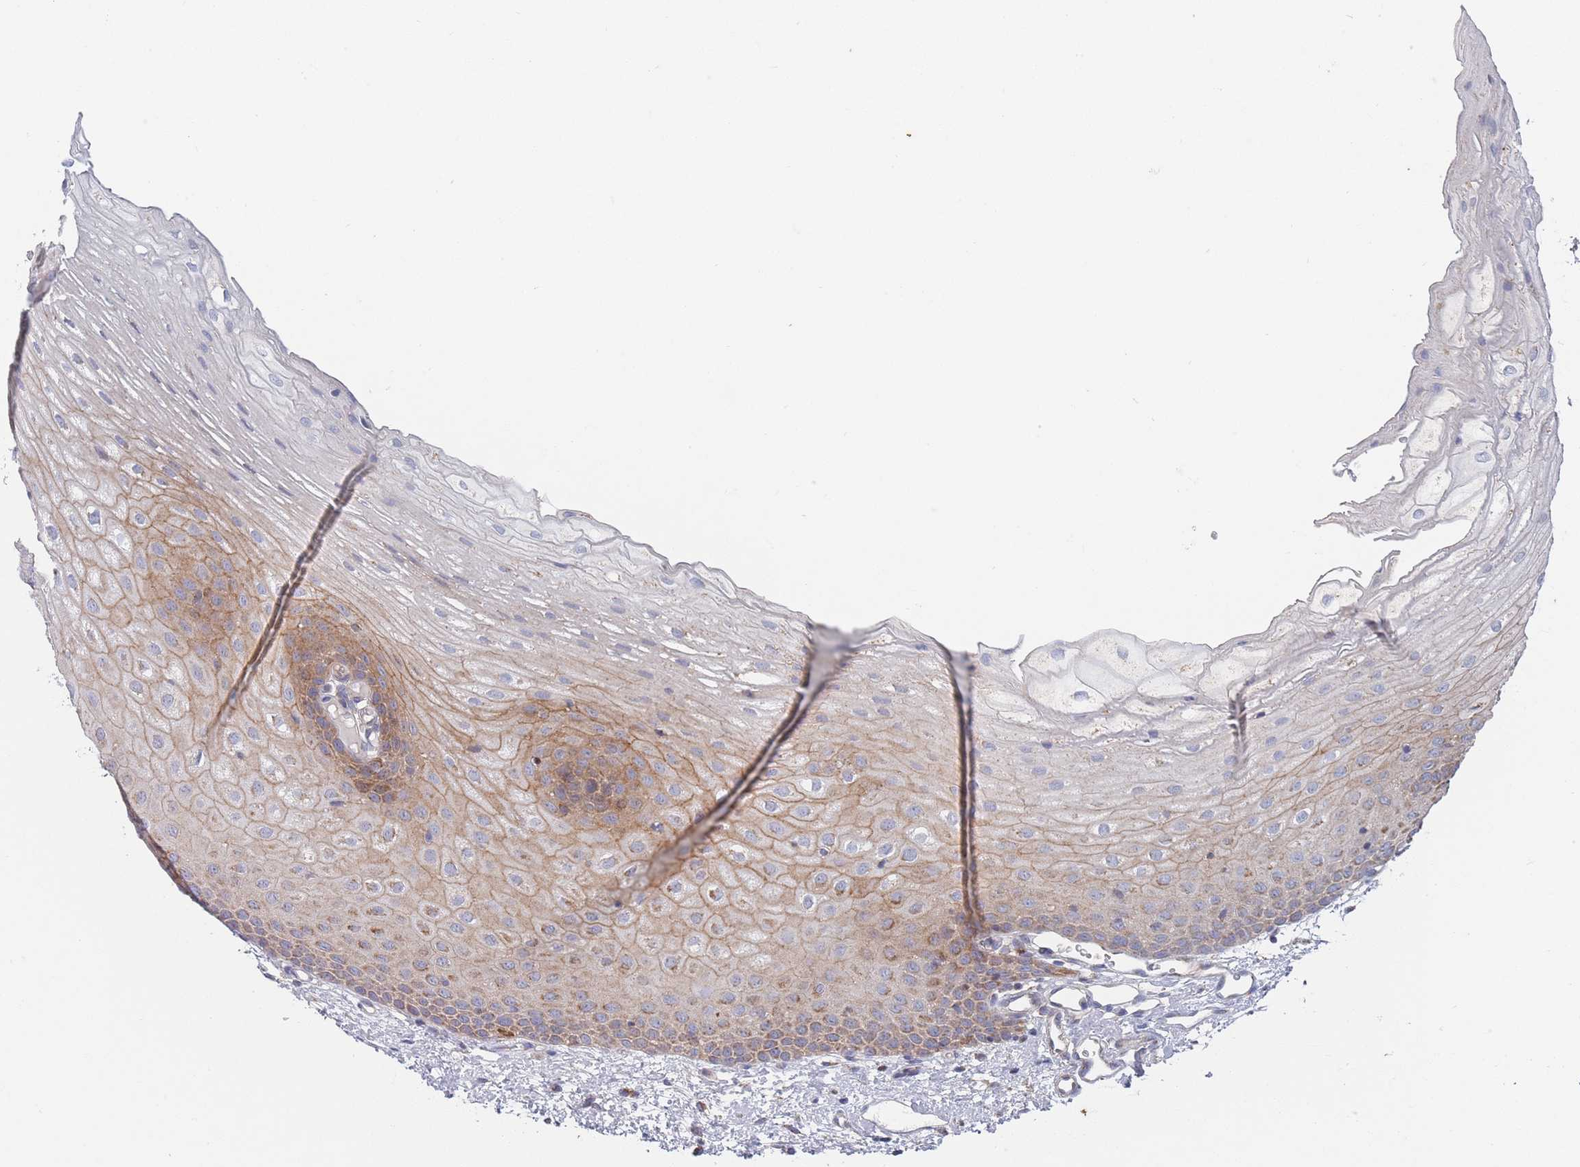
{"staining": {"intensity": "moderate", "quantity": "25%-75%", "location": "cytoplasmic/membranous"}, "tissue": "oral mucosa", "cell_type": "Squamous epithelial cells", "image_type": "normal", "snomed": [{"axis": "morphology", "description": "Normal tissue, NOS"}, {"axis": "topography", "description": "Oral tissue"}], "caption": "IHC histopathology image of benign oral mucosa stained for a protein (brown), which displays medium levels of moderate cytoplasmic/membranous expression in approximately 25%-75% of squamous epithelial cells.", "gene": "IKZF4", "patient": {"sex": "female", "age": 70}}